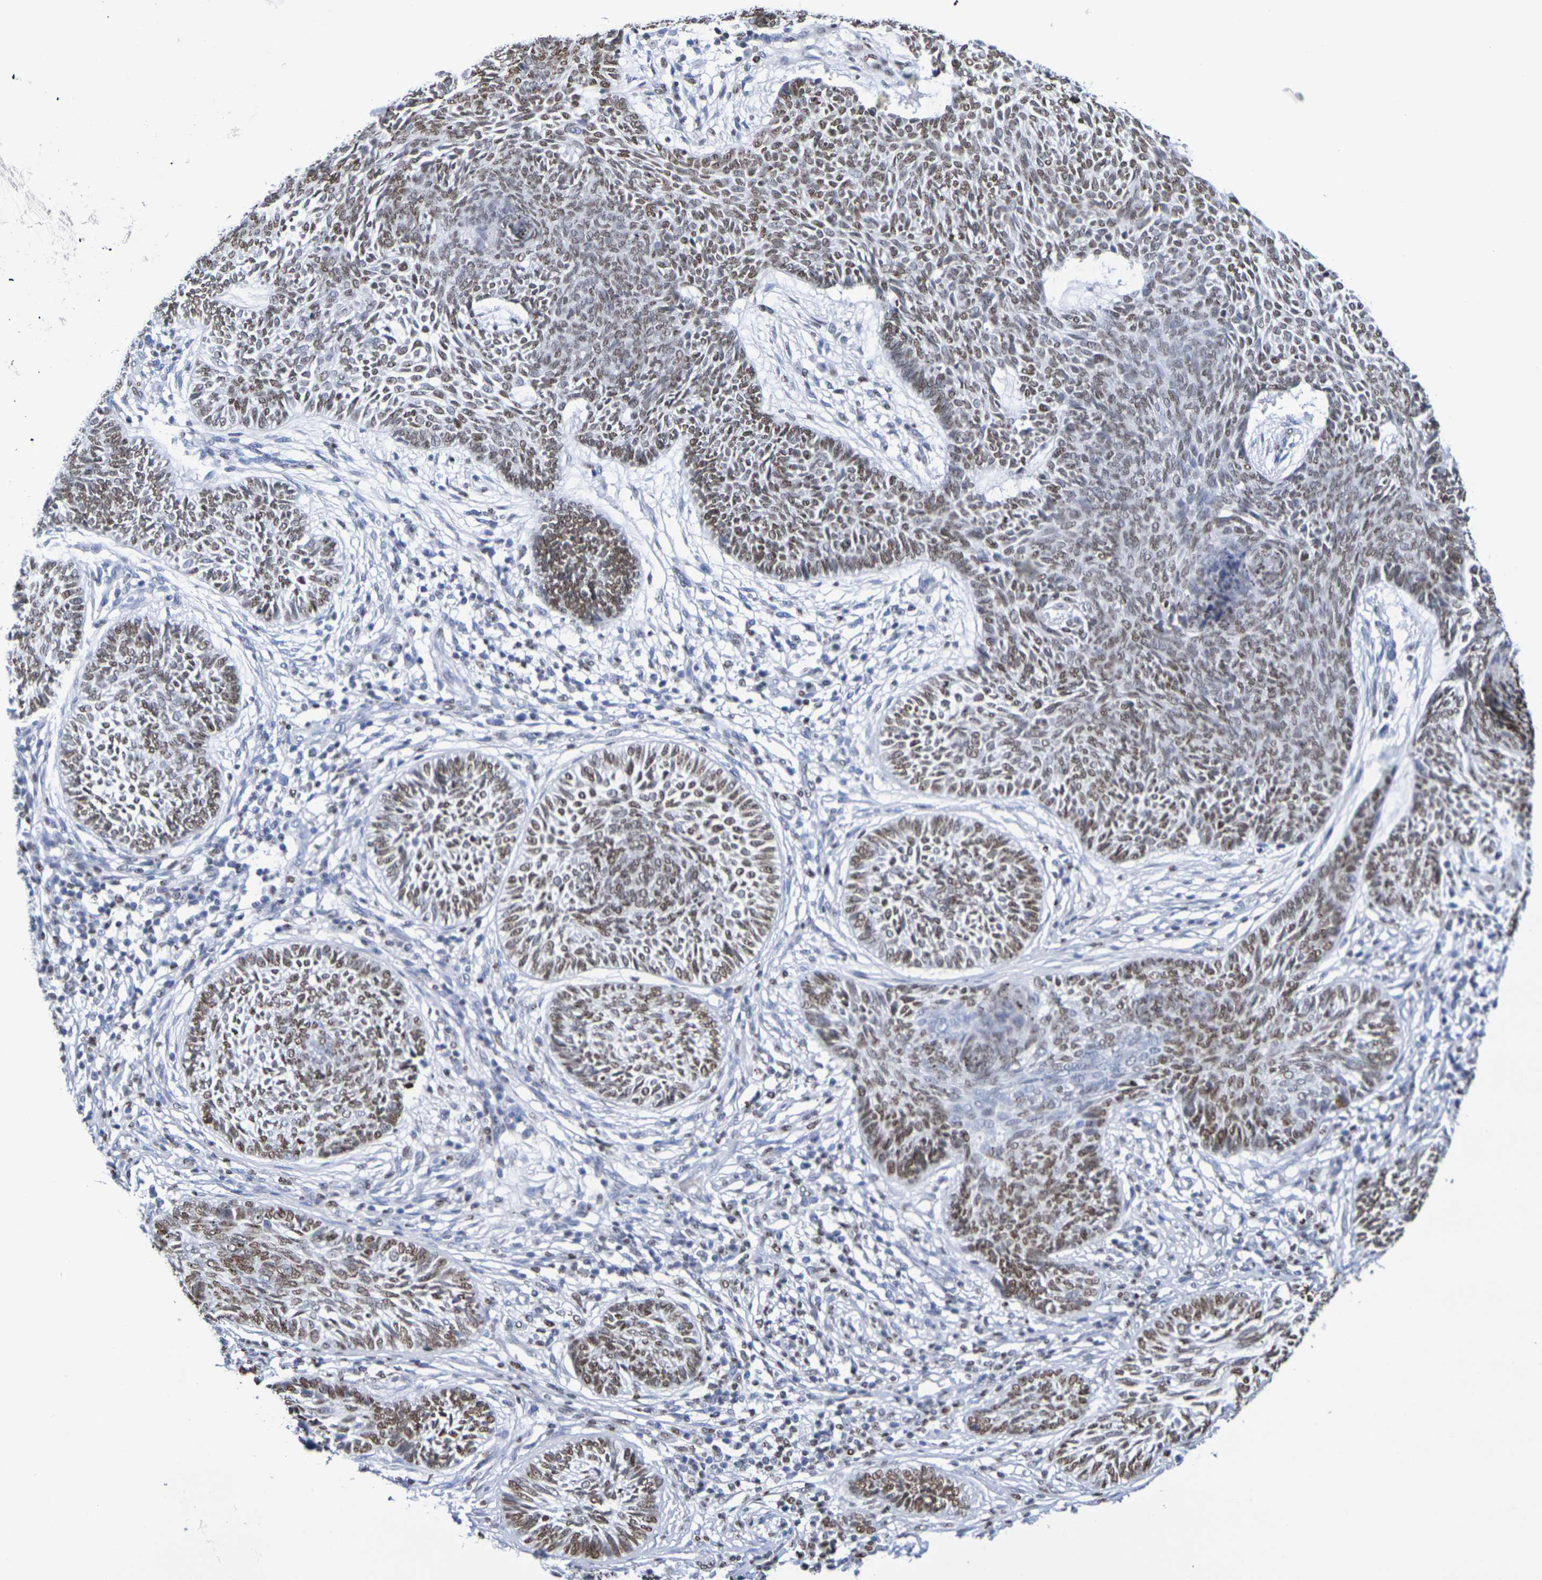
{"staining": {"intensity": "moderate", "quantity": ">75%", "location": "nuclear"}, "tissue": "skin cancer", "cell_type": "Tumor cells", "image_type": "cancer", "snomed": [{"axis": "morphology", "description": "Papilloma, NOS"}, {"axis": "morphology", "description": "Basal cell carcinoma"}, {"axis": "topography", "description": "Skin"}], "caption": "Immunohistochemical staining of human basal cell carcinoma (skin) exhibits medium levels of moderate nuclear protein staining in about >75% of tumor cells. Ihc stains the protein of interest in brown and the nuclei are stained blue.", "gene": "H1-5", "patient": {"sex": "male", "age": 87}}